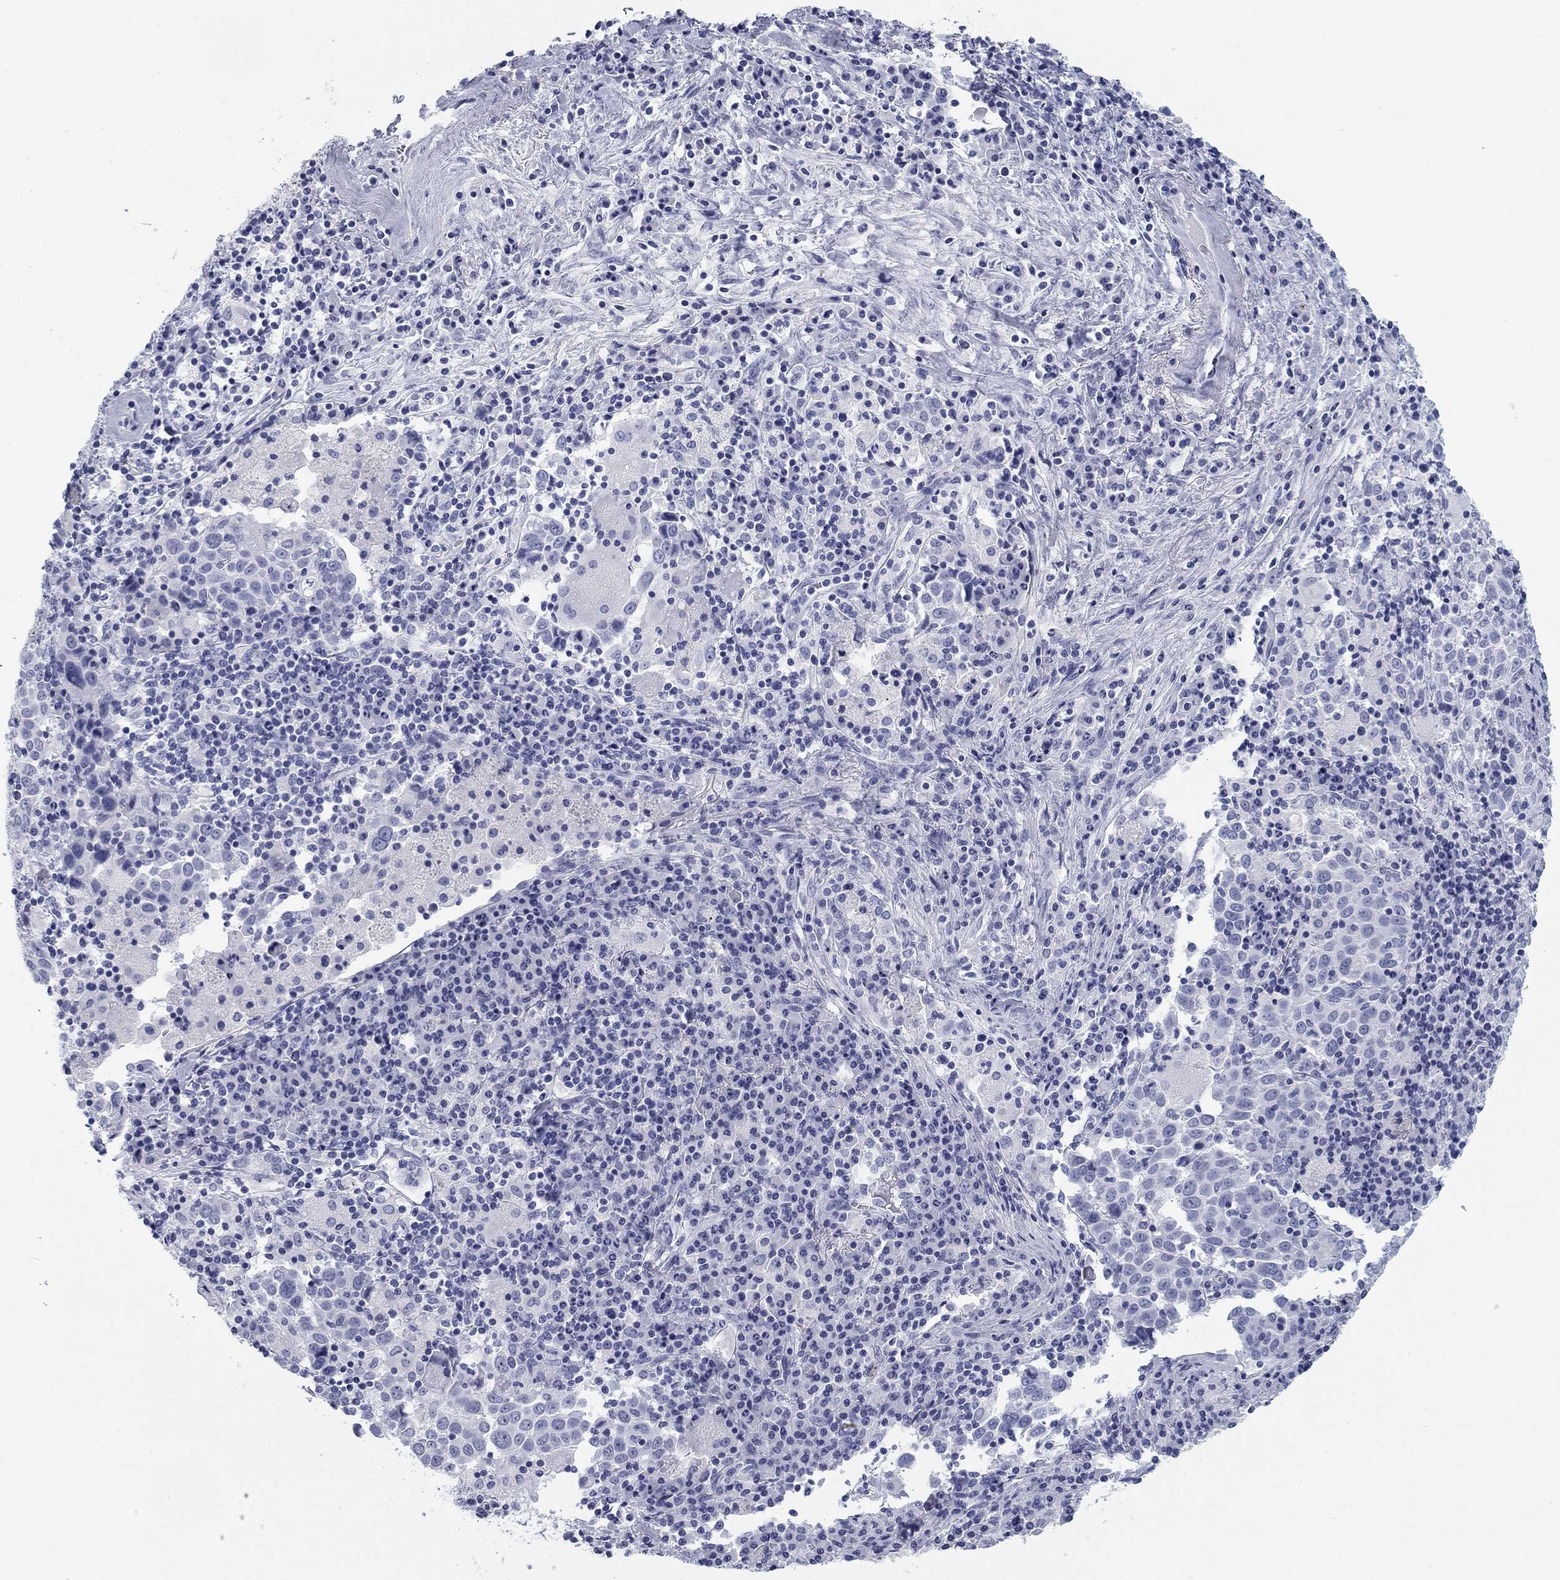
{"staining": {"intensity": "negative", "quantity": "none", "location": "none"}, "tissue": "lung cancer", "cell_type": "Tumor cells", "image_type": "cancer", "snomed": [{"axis": "morphology", "description": "Squamous cell carcinoma, NOS"}, {"axis": "topography", "description": "Lung"}], "caption": "A high-resolution image shows IHC staining of squamous cell carcinoma (lung), which displays no significant positivity in tumor cells. (DAB (3,3'-diaminobenzidine) IHC with hematoxylin counter stain).", "gene": "CALB1", "patient": {"sex": "male", "age": 57}}